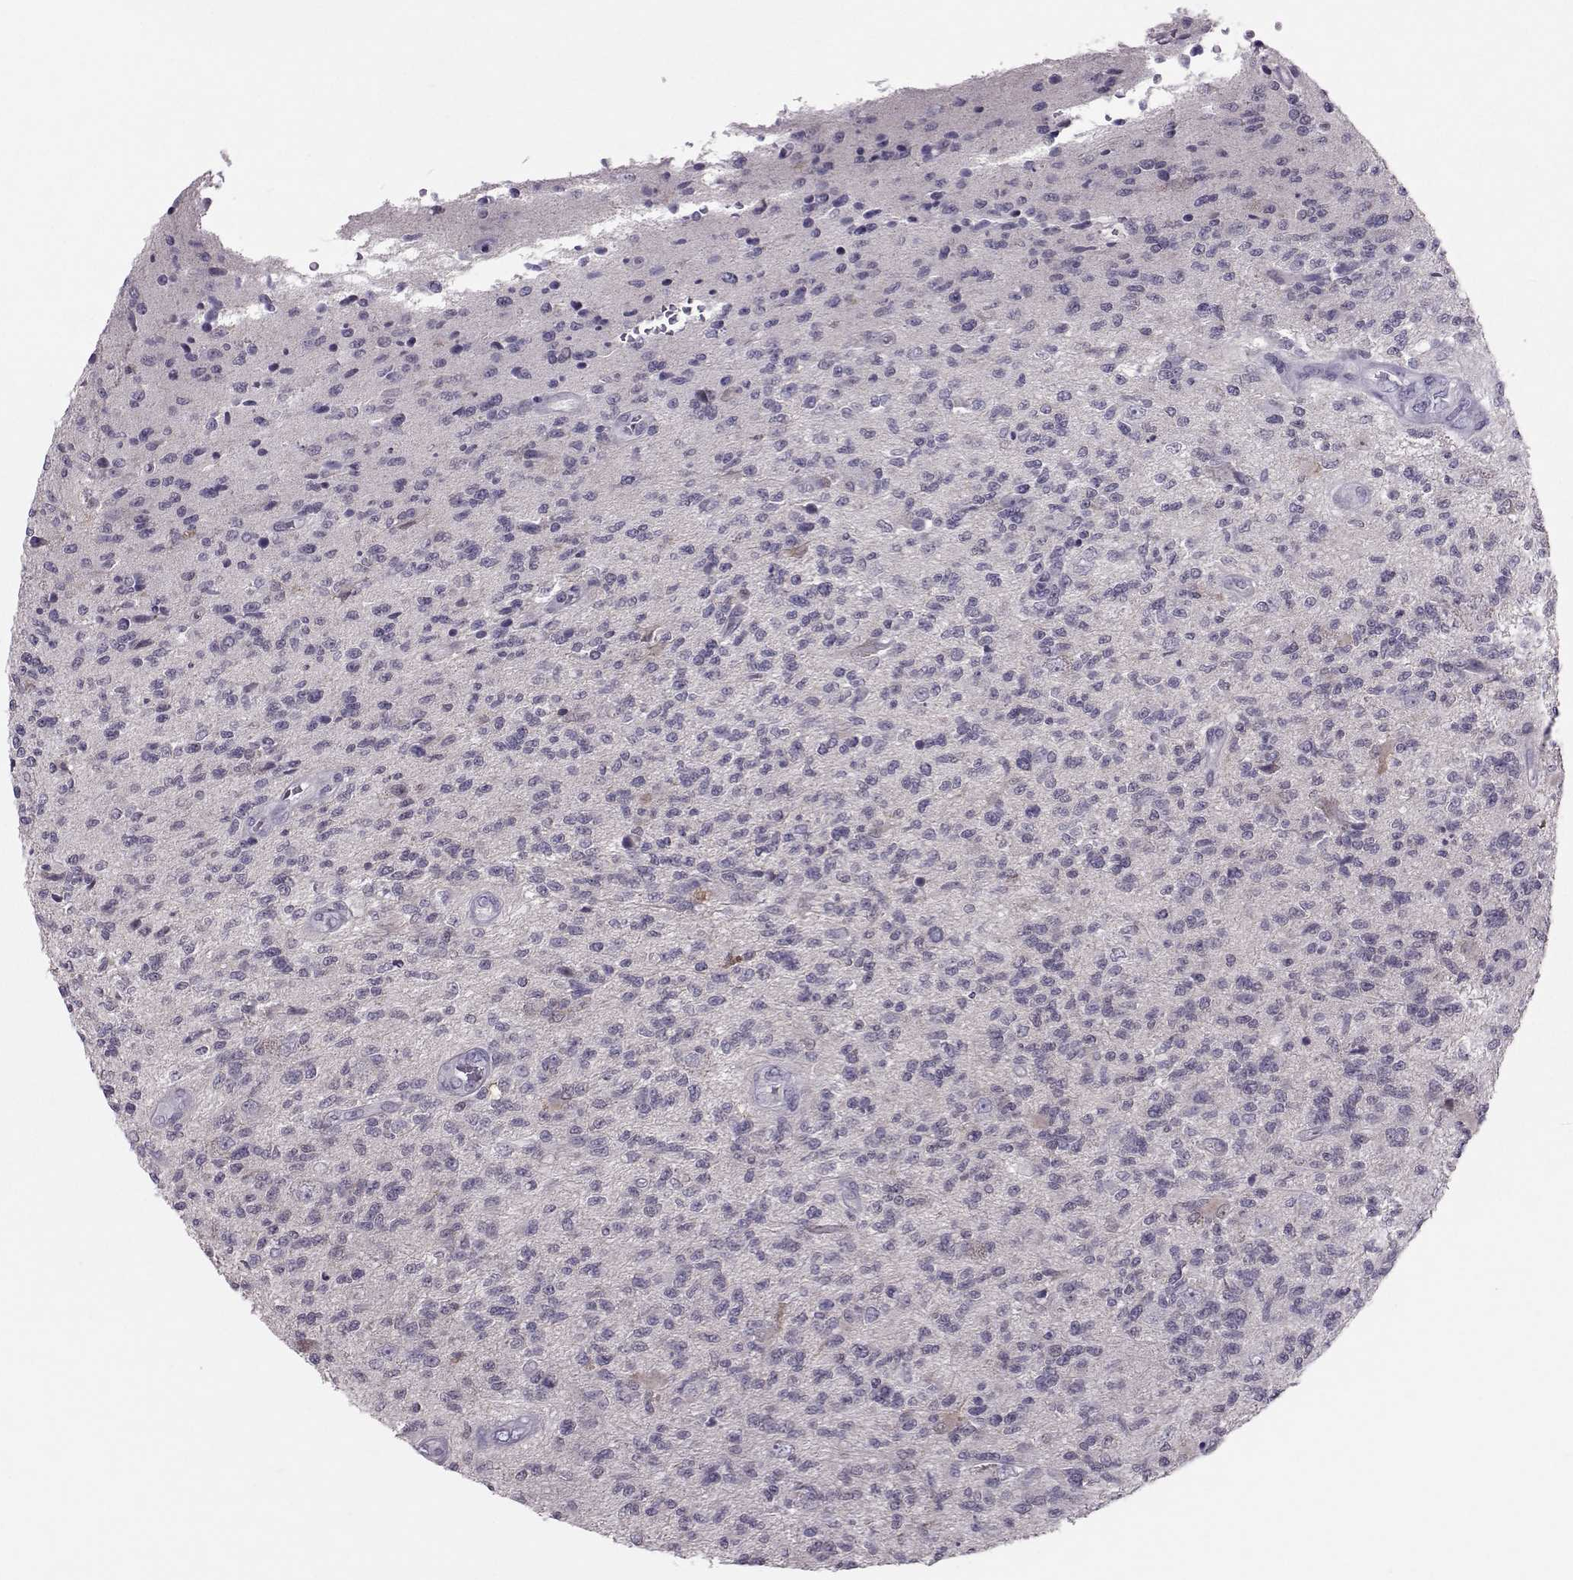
{"staining": {"intensity": "negative", "quantity": "none", "location": "none"}, "tissue": "glioma", "cell_type": "Tumor cells", "image_type": "cancer", "snomed": [{"axis": "morphology", "description": "Glioma, malignant, High grade"}, {"axis": "topography", "description": "Brain"}], "caption": "This image is of glioma stained with IHC to label a protein in brown with the nuclei are counter-stained blue. There is no staining in tumor cells. The staining is performed using DAB brown chromogen with nuclei counter-stained in using hematoxylin.", "gene": "ASRGL1", "patient": {"sex": "male", "age": 56}}